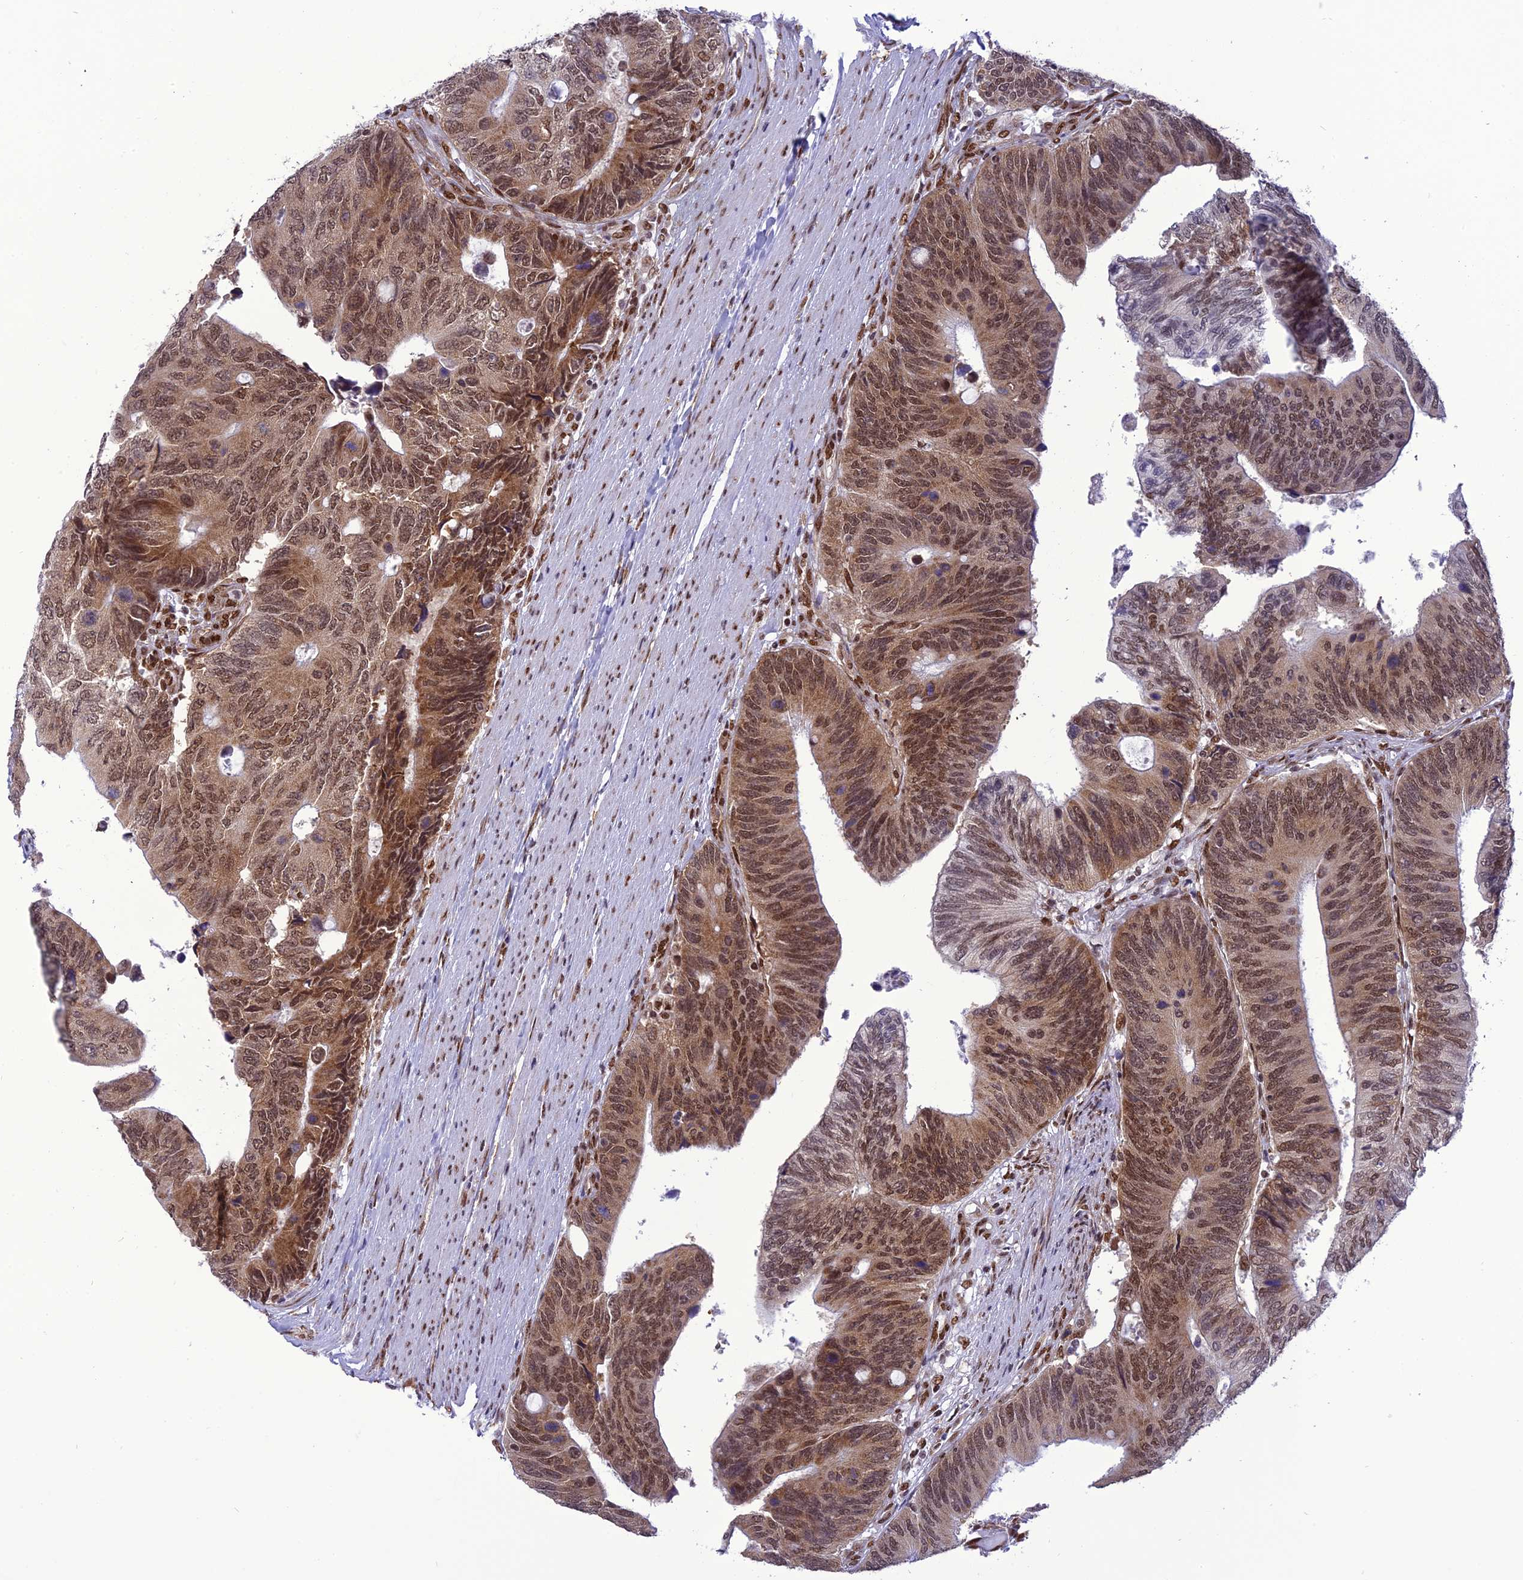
{"staining": {"intensity": "moderate", "quantity": ">75%", "location": "cytoplasmic/membranous,nuclear"}, "tissue": "colorectal cancer", "cell_type": "Tumor cells", "image_type": "cancer", "snomed": [{"axis": "morphology", "description": "Adenocarcinoma, NOS"}, {"axis": "topography", "description": "Colon"}], "caption": "Brown immunohistochemical staining in human colorectal adenocarcinoma demonstrates moderate cytoplasmic/membranous and nuclear positivity in about >75% of tumor cells.", "gene": "DDX1", "patient": {"sex": "male", "age": 87}}